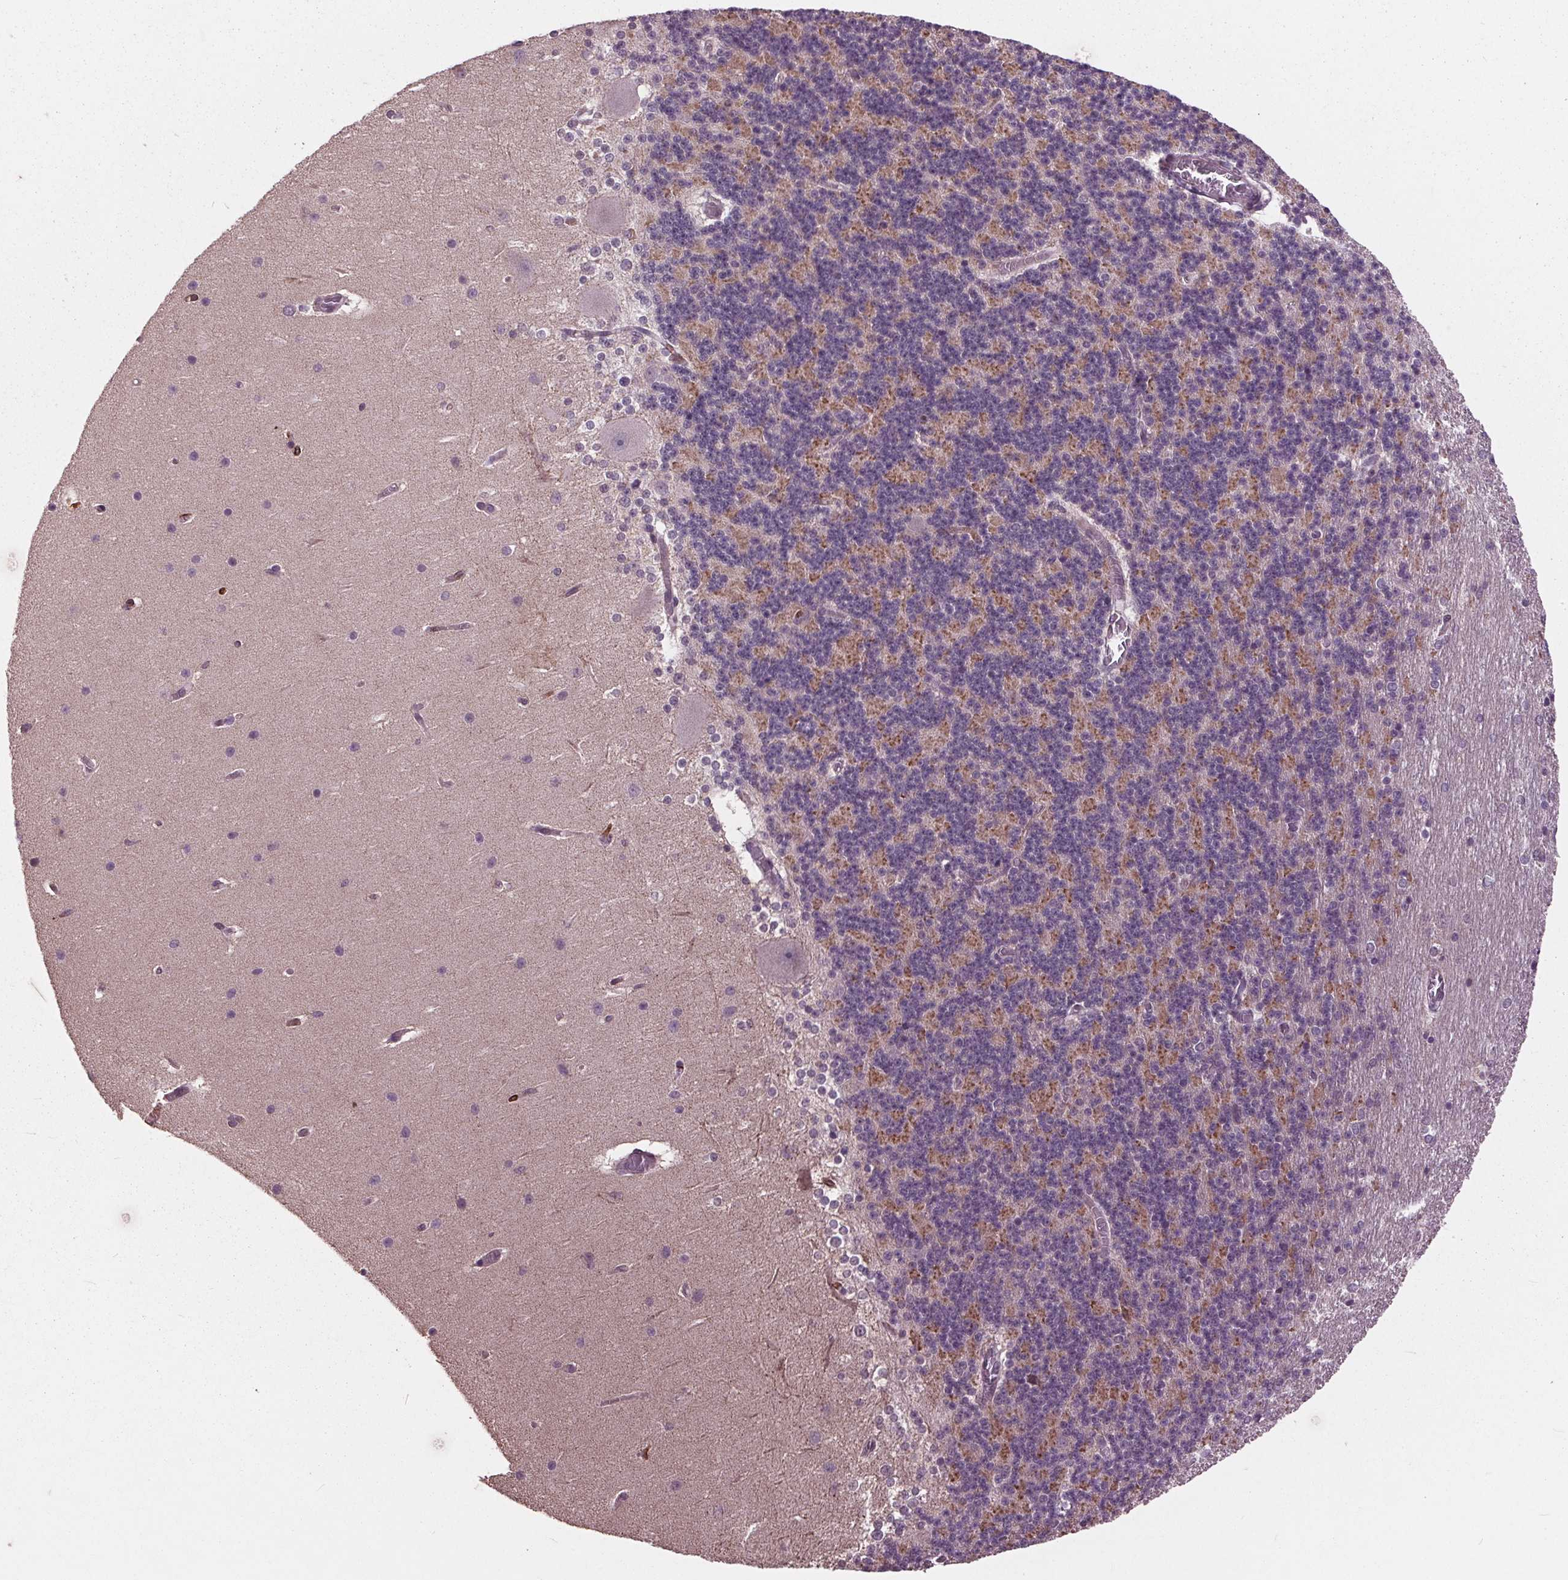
{"staining": {"intensity": "moderate", "quantity": "25%-75%", "location": "cytoplasmic/membranous"}, "tissue": "cerebellum", "cell_type": "Cells in granular layer", "image_type": "normal", "snomed": [{"axis": "morphology", "description": "Normal tissue, NOS"}, {"axis": "topography", "description": "Cerebellum"}], "caption": "Cerebellum stained with a brown dye reveals moderate cytoplasmic/membranous positive positivity in approximately 25%-75% of cells in granular layer.", "gene": "MAPK8", "patient": {"sex": "female", "age": 19}}